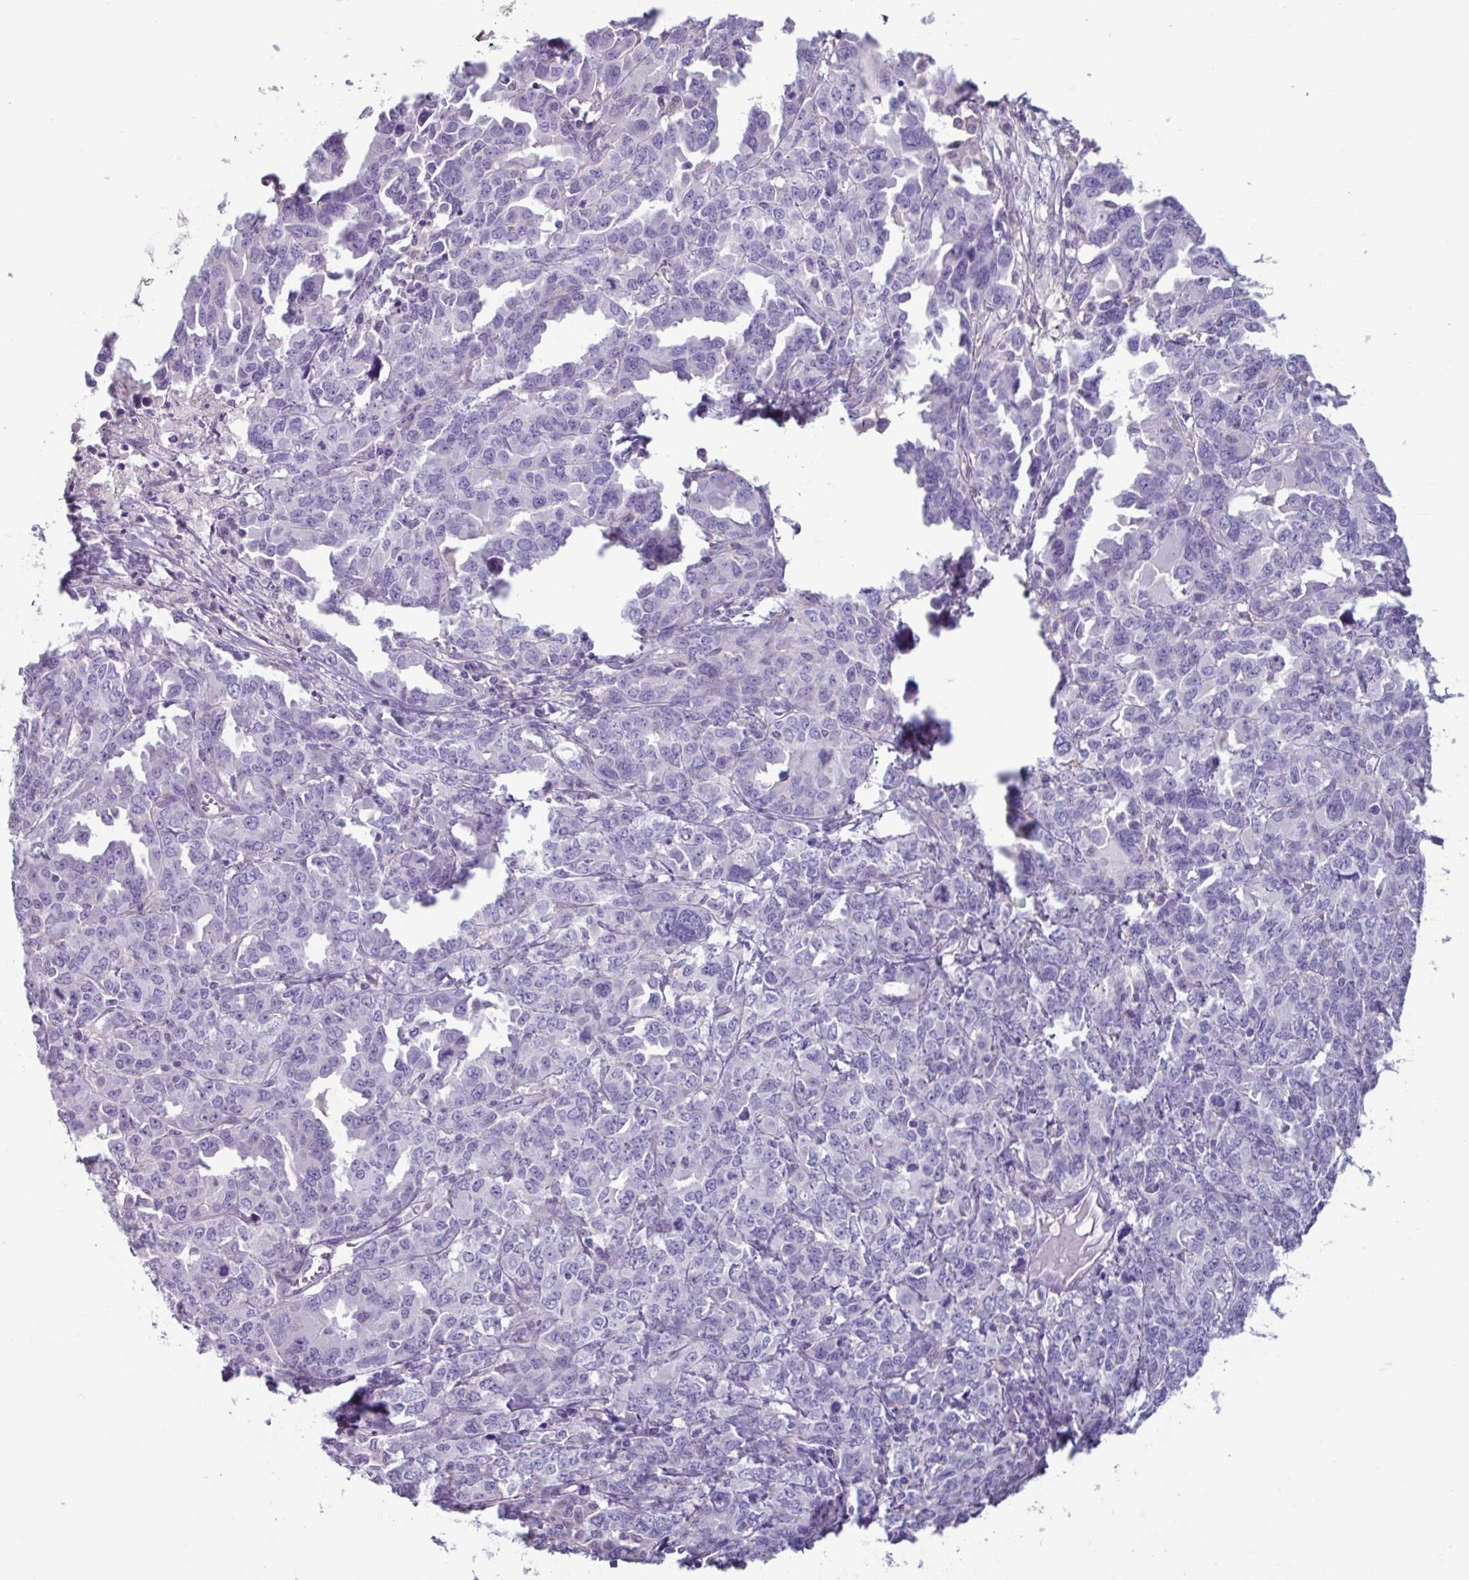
{"staining": {"intensity": "negative", "quantity": "none", "location": "none"}, "tissue": "ovarian cancer", "cell_type": "Tumor cells", "image_type": "cancer", "snomed": [{"axis": "morphology", "description": "Adenocarcinoma, NOS"}, {"axis": "morphology", "description": "Carcinoma, endometroid"}, {"axis": "topography", "description": "Ovary"}], "caption": "Image shows no significant protein positivity in tumor cells of ovarian cancer. Nuclei are stained in blue.", "gene": "ADGRE1", "patient": {"sex": "female", "age": 72}}